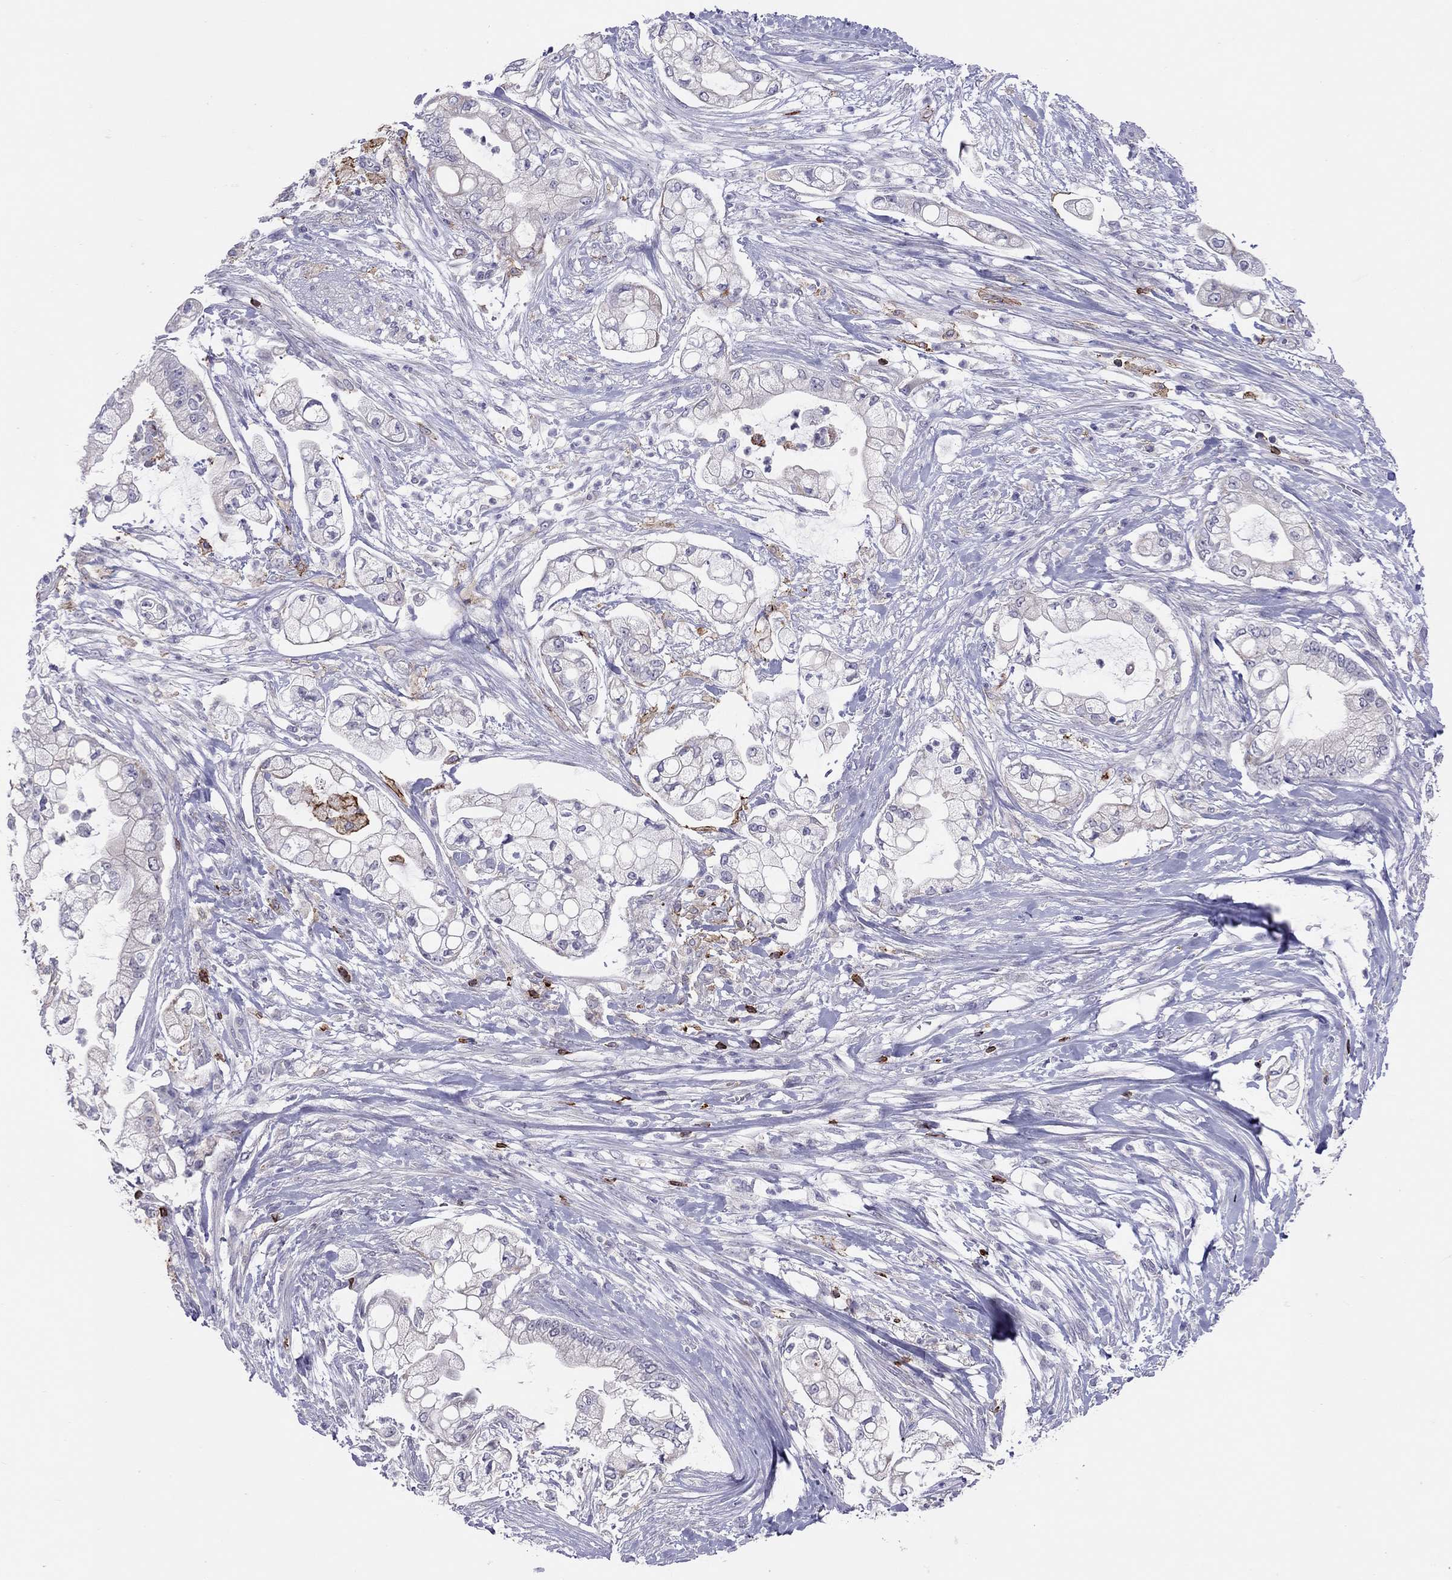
{"staining": {"intensity": "negative", "quantity": "none", "location": "none"}, "tissue": "pancreatic cancer", "cell_type": "Tumor cells", "image_type": "cancer", "snomed": [{"axis": "morphology", "description": "Adenocarcinoma, NOS"}, {"axis": "topography", "description": "Pancreas"}], "caption": "A histopathology image of human pancreatic cancer (adenocarcinoma) is negative for staining in tumor cells. (IHC, brightfield microscopy, high magnification).", "gene": "MND1", "patient": {"sex": "female", "age": 69}}